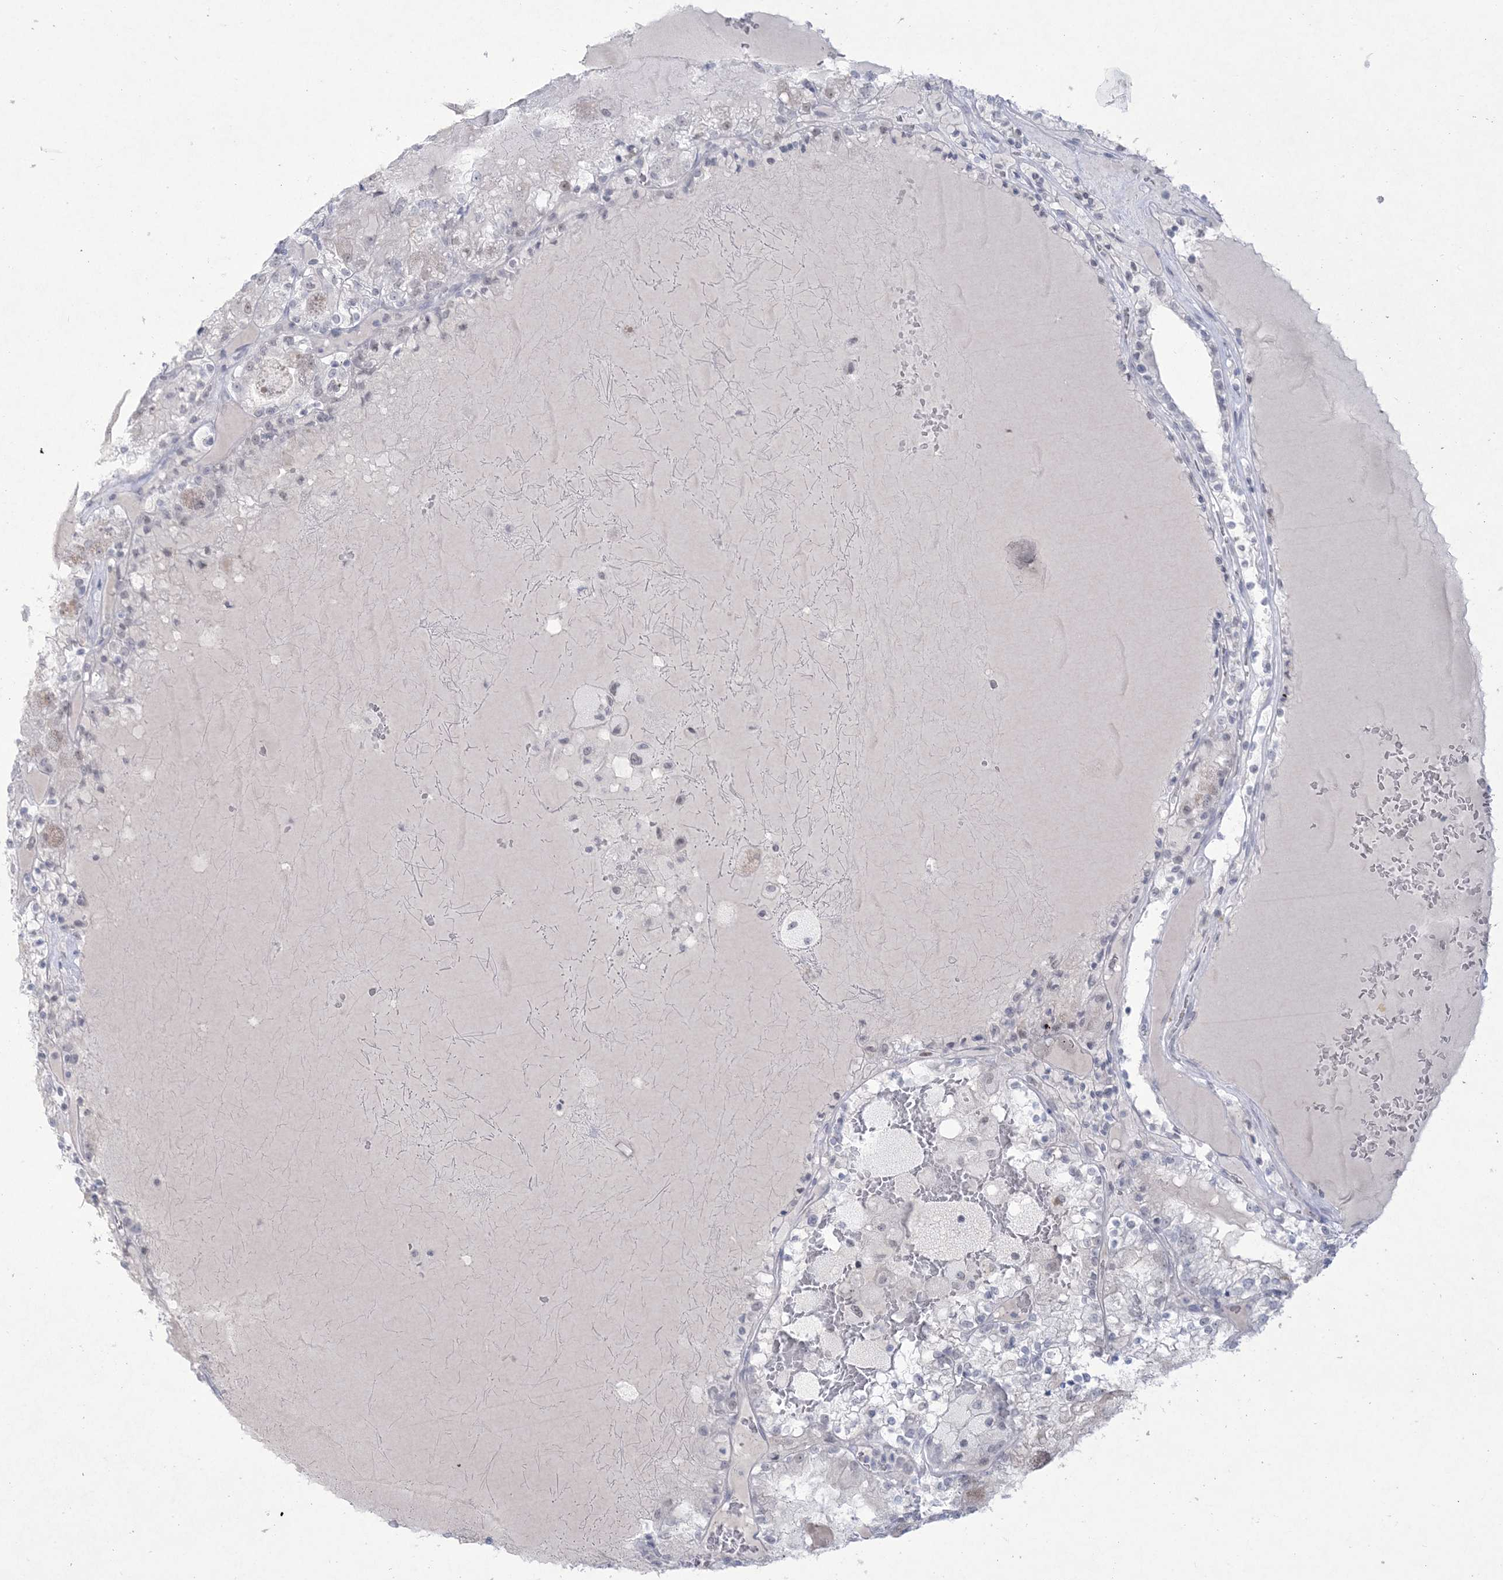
{"staining": {"intensity": "negative", "quantity": "none", "location": "none"}, "tissue": "renal cancer", "cell_type": "Tumor cells", "image_type": "cancer", "snomed": [{"axis": "morphology", "description": "Adenocarcinoma, NOS"}, {"axis": "topography", "description": "Kidney"}], "caption": "Renal cancer stained for a protein using immunohistochemistry (IHC) demonstrates no expression tumor cells.", "gene": "HOMEZ", "patient": {"sex": "female", "age": 56}}